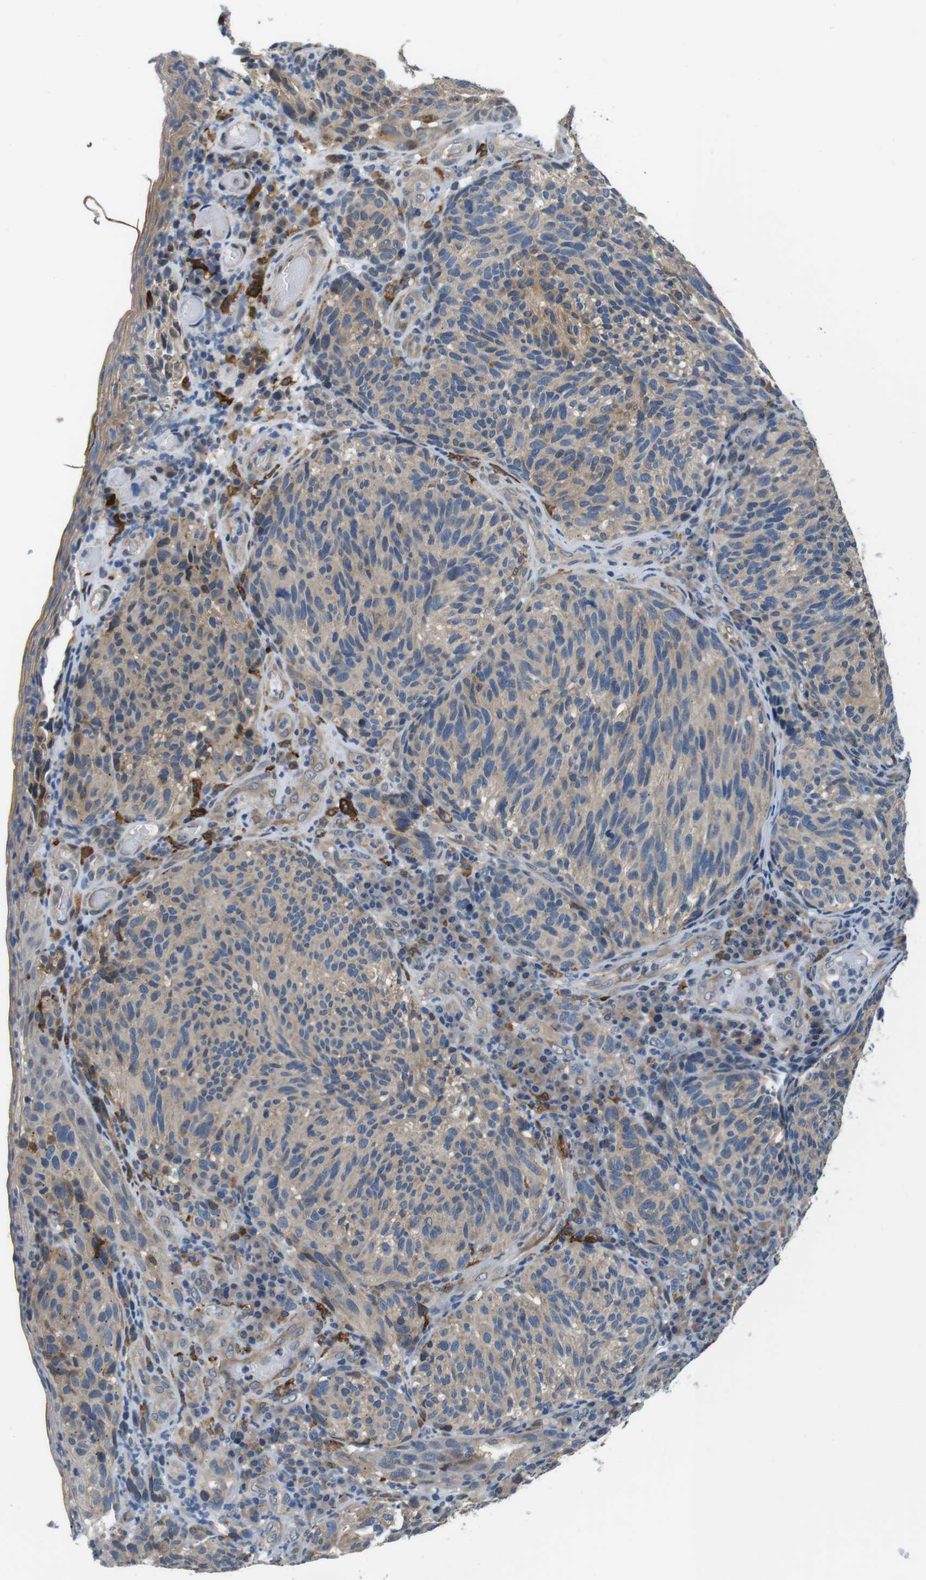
{"staining": {"intensity": "weak", "quantity": ">75%", "location": "cytoplasmic/membranous"}, "tissue": "melanoma", "cell_type": "Tumor cells", "image_type": "cancer", "snomed": [{"axis": "morphology", "description": "Malignant melanoma, NOS"}, {"axis": "topography", "description": "Skin"}], "caption": "Protein analysis of malignant melanoma tissue shows weak cytoplasmic/membranous positivity in approximately >75% of tumor cells.", "gene": "CD163L1", "patient": {"sex": "female", "age": 73}}